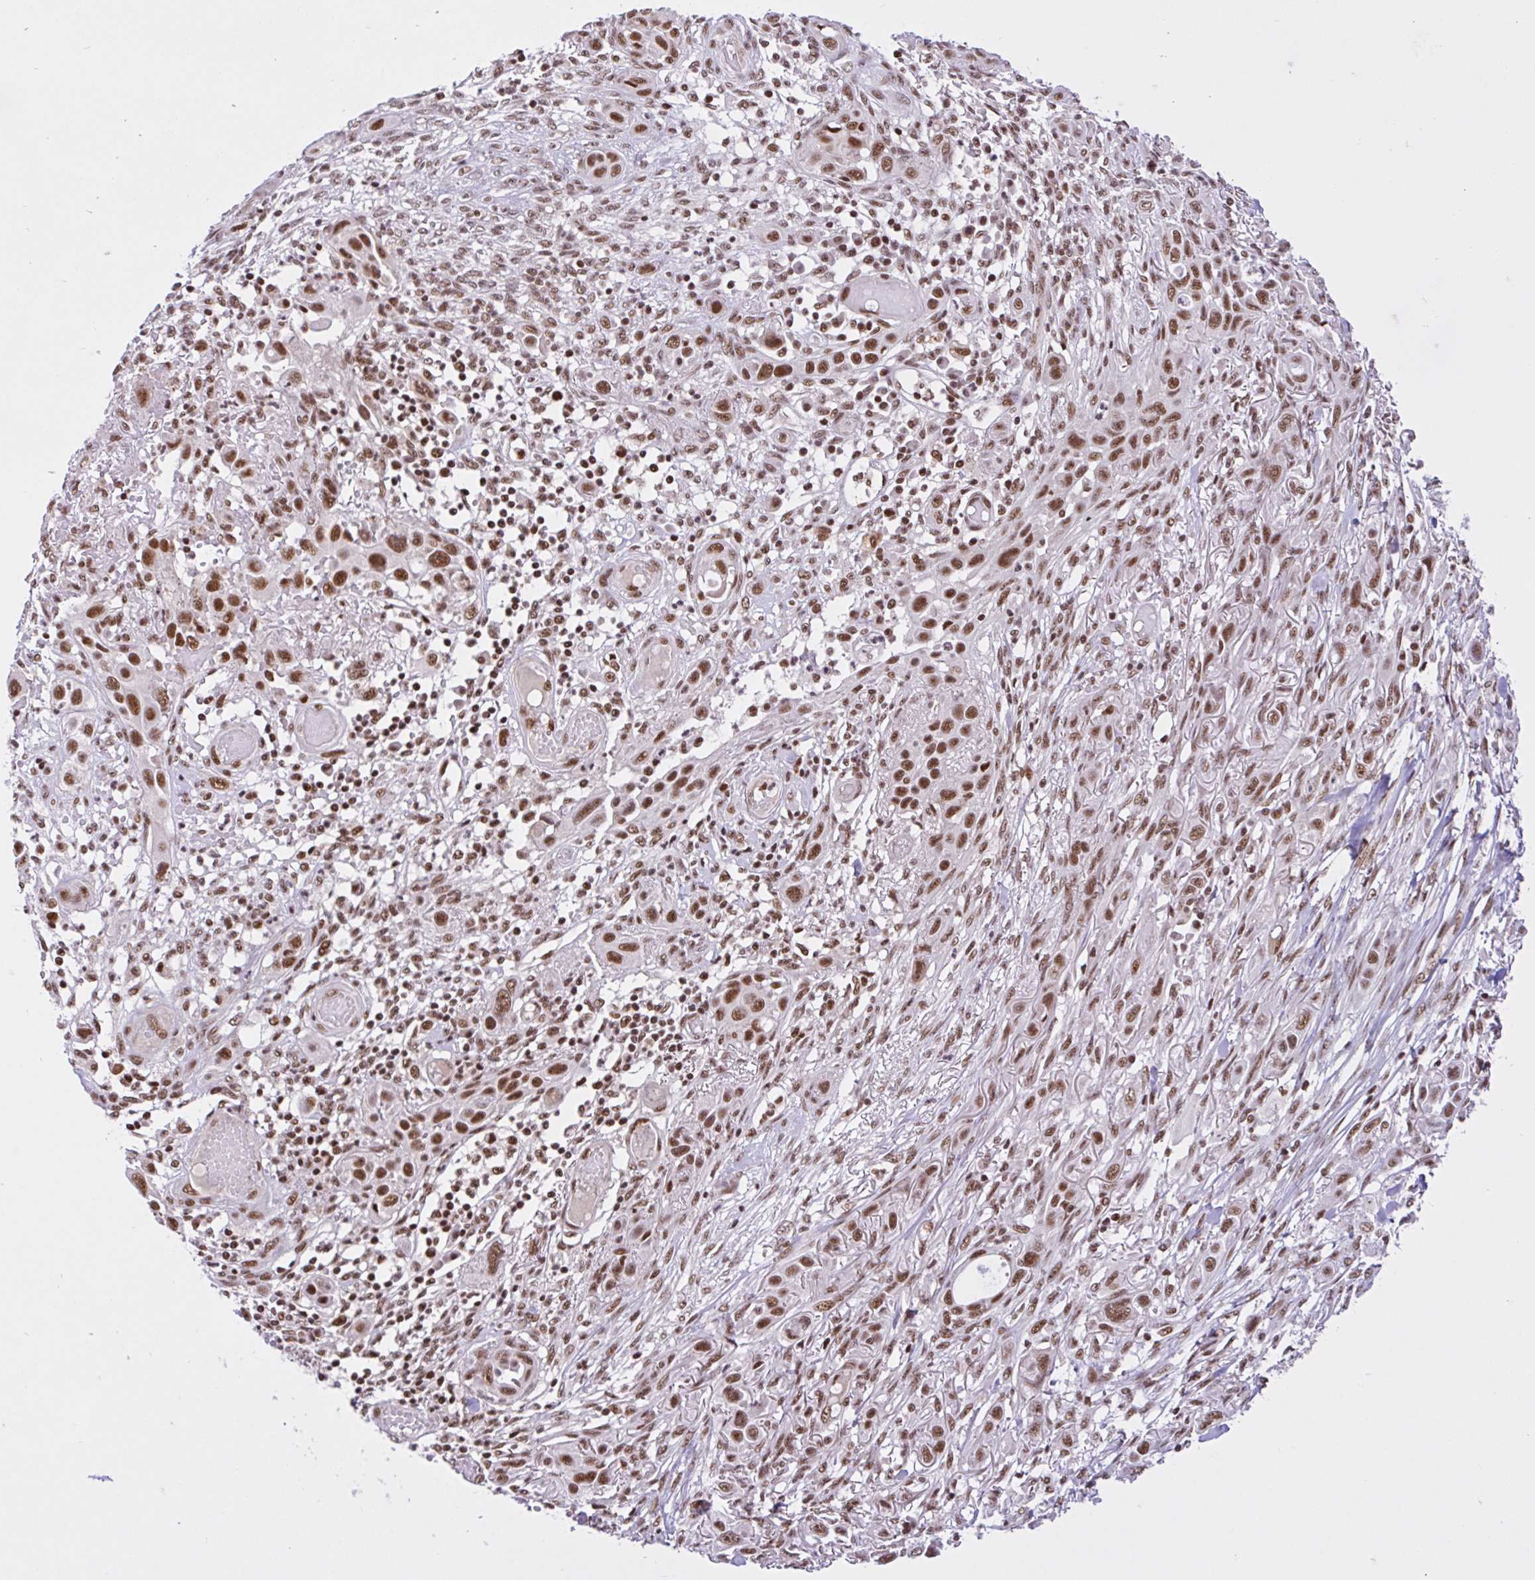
{"staining": {"intensity": "moderate", "quantity": ">75%", "location": "nuclear"}, "tissue": "skin cancer", "cell_type": "Tumor cells", "image_type": "cancer", "snomed": [{"axis": "morphology", "description": "Squamous cell carcinoma, NOS"}, {"axis": "topography", "description": "Skin"}], "caption": "Brown immunohistochemical staining in skin cancer (squamous cell carcinoma) reveals moderate nuclear positivity in approximately >75% of tumor cells.", "gene": "CCDC12", "patient": {"sex": "female", "age": 69}}